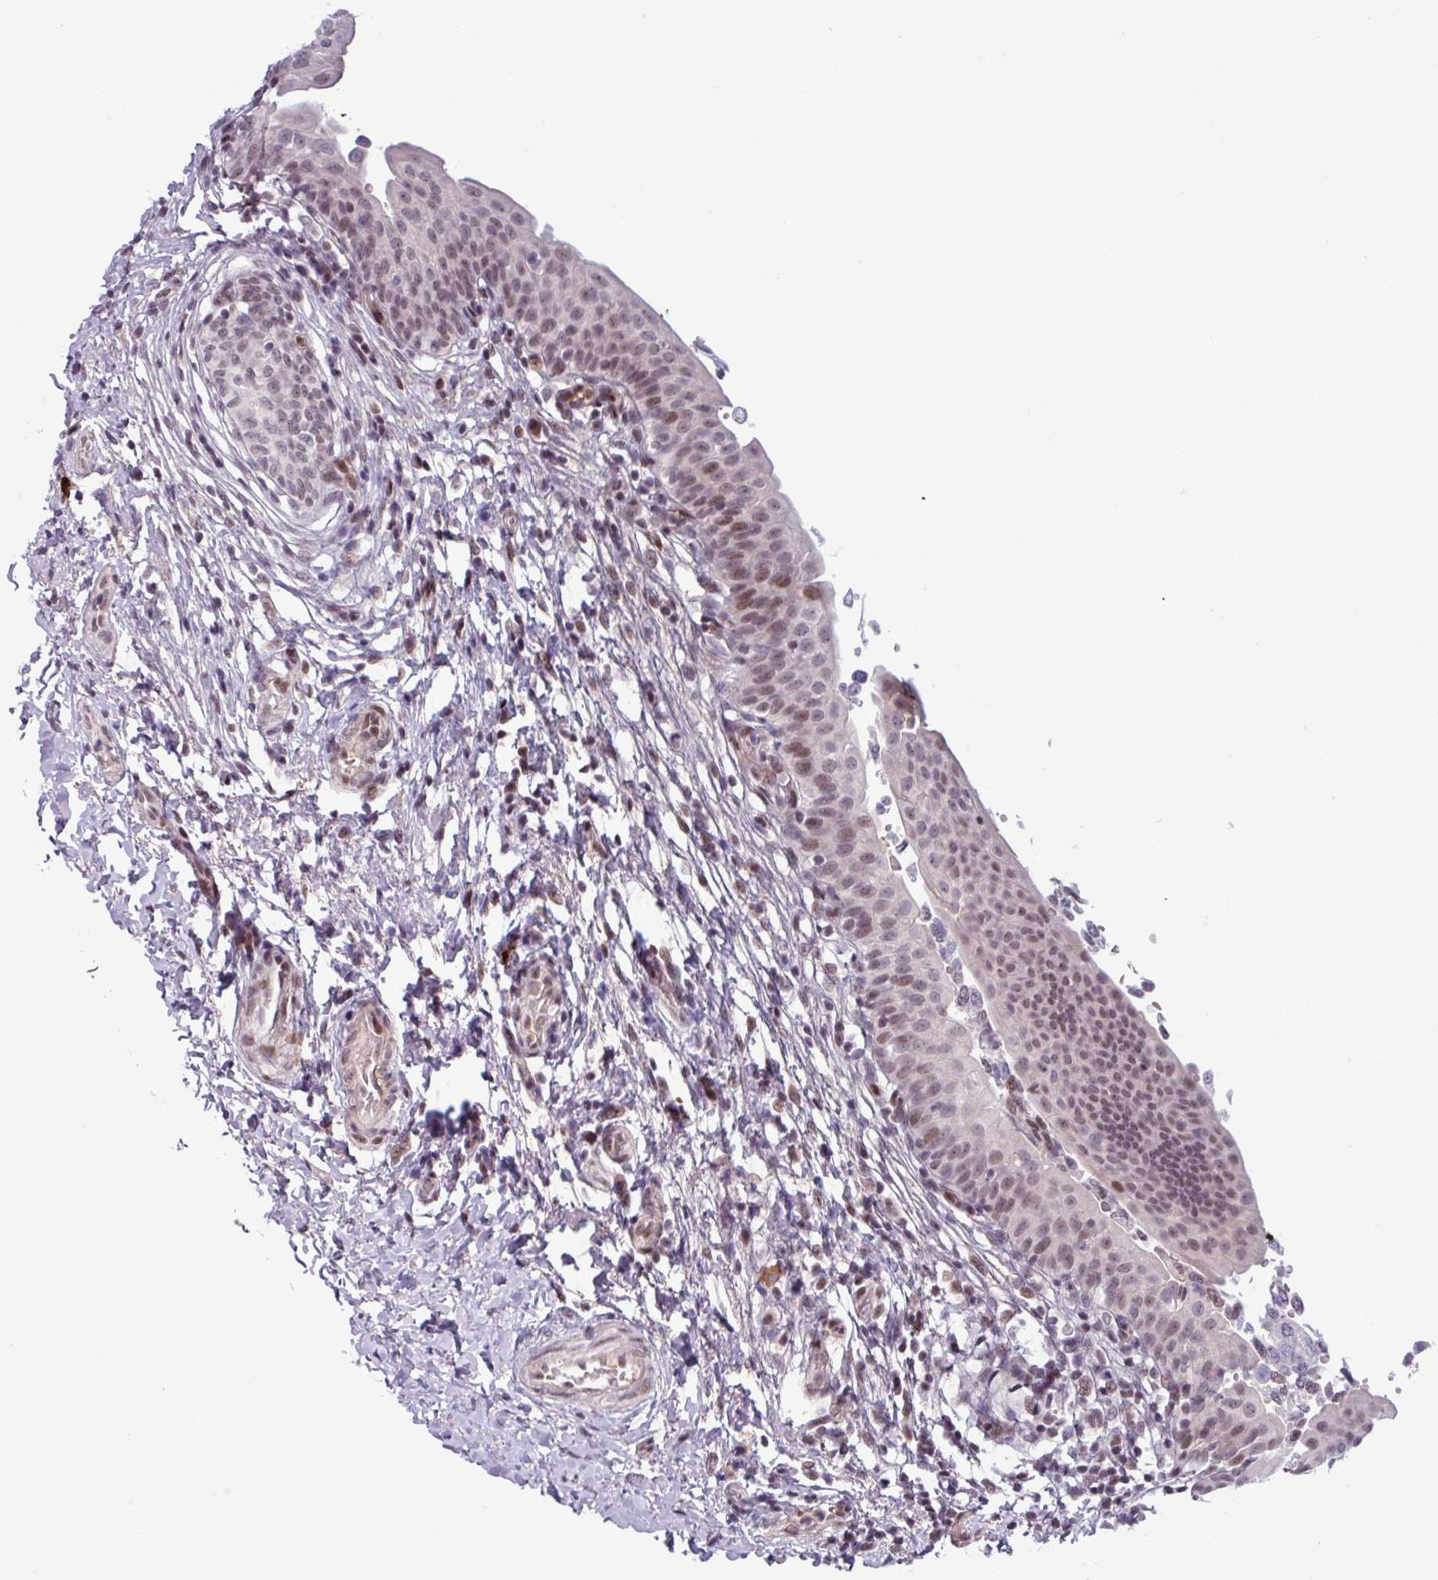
{"staining": {"intensity": "moderate", "quantity": "<25%", "location": "nuclear"}, "tissue": "urothelial cancer", "cell_type": "Tumor cells", "image_type": "cancer", "snomed": [{"axis": "morphology", "description": "Urothelial carcinoma, NOS"}, {"axis": "topography", "description": "Urinary bladder"}], "caption": "Immunohistochemical staining of transitional cell carcinoma displays moderate nuclear protein staining in about <25% of tumor cells. (IHC, brightfield microscopy, high magnification).", "gene": "ZNF575", "patient": {"sex": "male", "age": 59}}